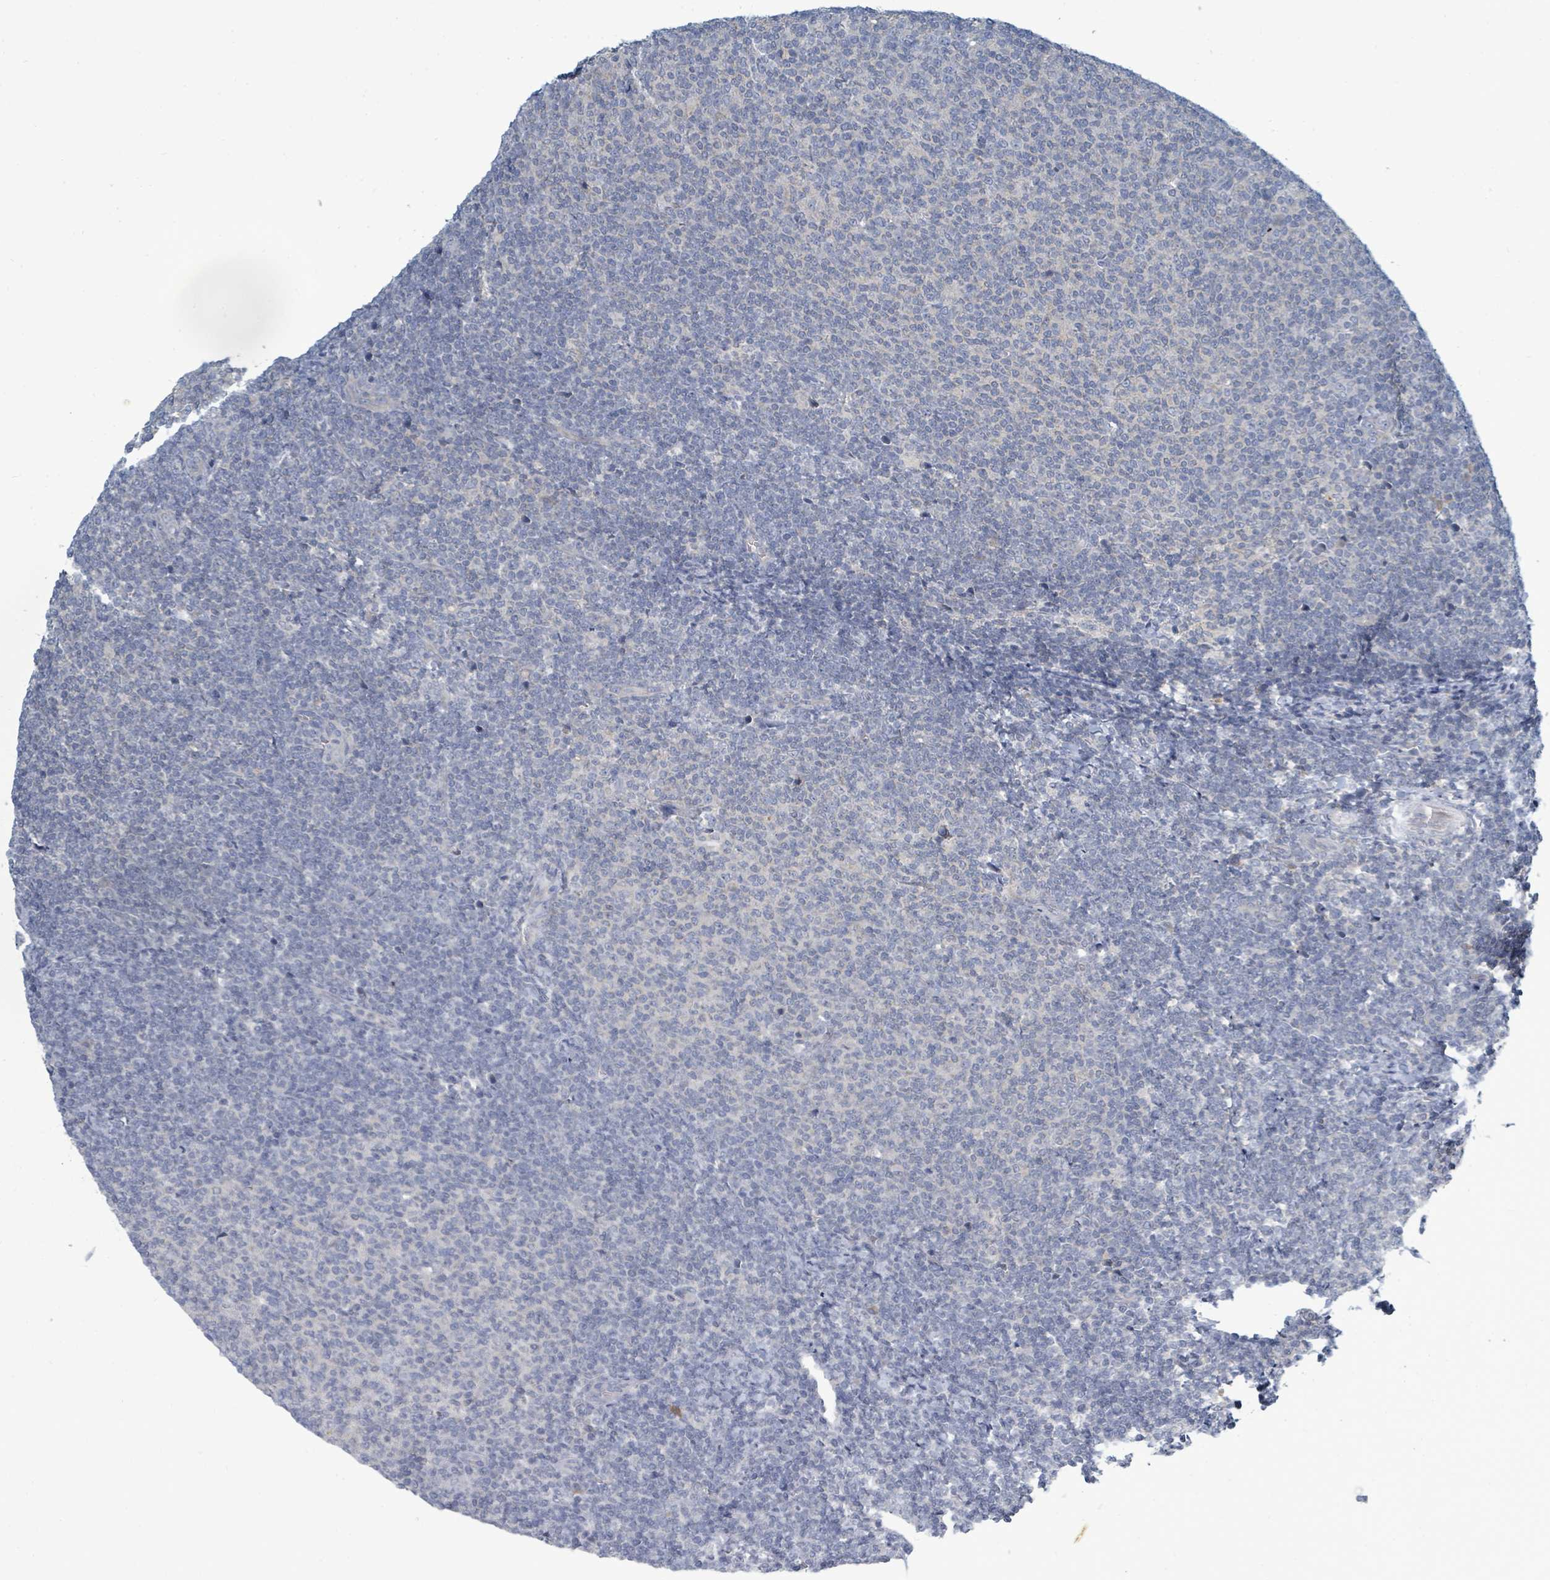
{"staining": {"intensity": "negative", "quantity": "none", "location": "none"}, "tissue": "lymphoma", "cell_type": "Tumor cells", "image_type": "cancer", "snomed": [{"axis": "morphology", "description": "Malignant lymphoma, non-Hodgkin's type, Low grade"}, {"axis": "topography", "description": "Lymph node"}], "caption": "An immunohistochemistry image of malignant lymphoma, non-Hodgkin's type (low-grade) is shown. There is no staining in tumor cells of malignant lymphoma, non-Hodgkin's type (low-grade). (DAB (3,3'-diaminobenzidine) immunohistochemistry with hematoxylin counter stain).", "gene": "SLC25A23", "patient": {"sex": "male", "age": 66}}